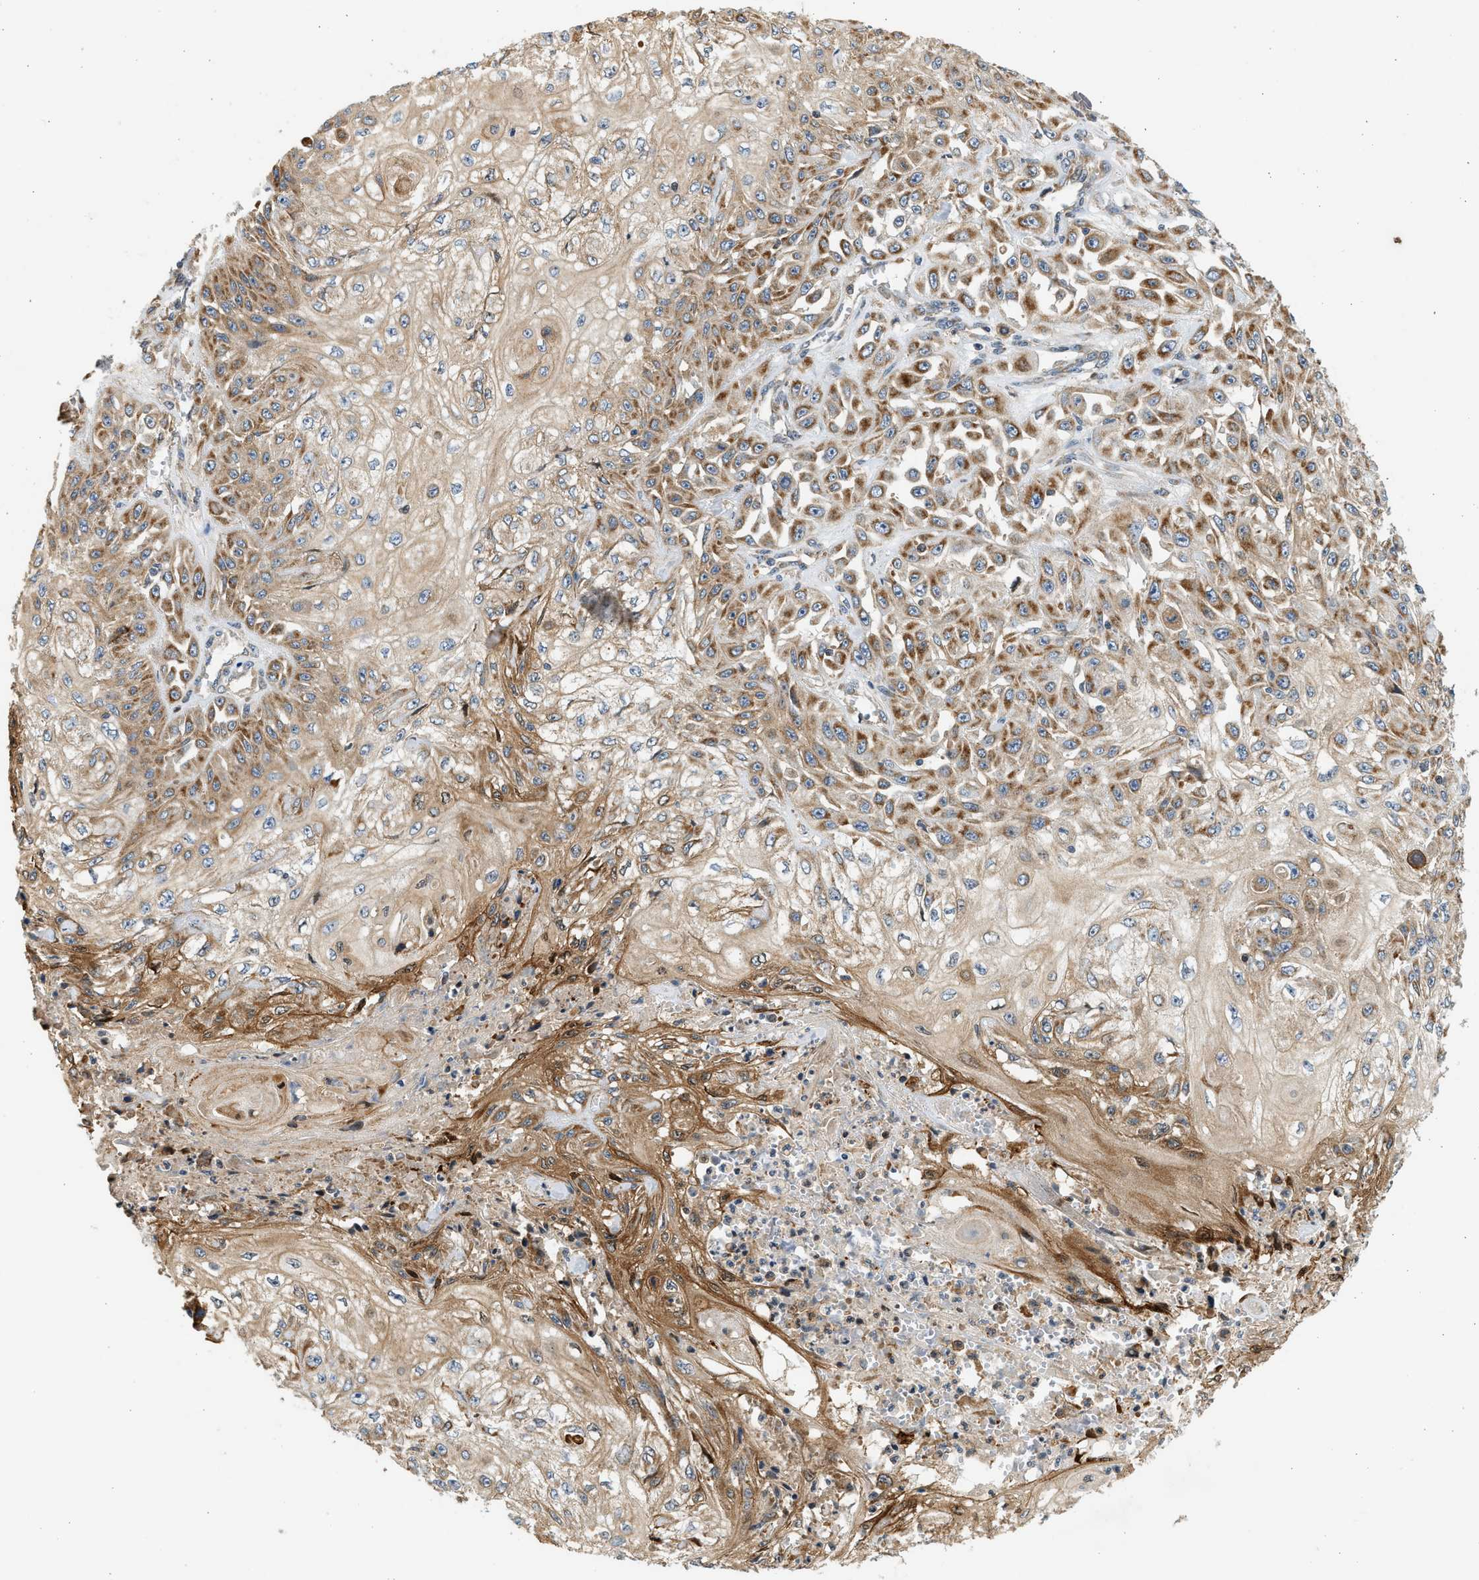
{"staining": {"intensity": "moderate", "quantity": ">75%", "location": "cytoplasmic/membranous"}, "tissue": "skin cancer", "cell_type": "Tumor cells", "image_type": "cancer", "snomed": [{"axis": "morphology", "description": "Squamous cell carcinoma, NOS"}, {"axis": "morphology", "description": "Squamous cell carcinoma, metastatic, NOS"}, {"axis": "topography", "description": "Skin"}, {"axis": "topography", "description": "Lymph node"}], "caption": "DAB immunohistochemical staining of squamous cell carcinoma (skin) reveals moderate cytoplasmic/membranous protein staining in approximately >75% of tumor cells. The staining was performed using DAB to visualize the protein expression in brown, while the nuclei were stained in blue with hematoxylin (Magnification: 20x).", "gene": "NRSN2", "patient": {"sex": "male", "age": 75}}